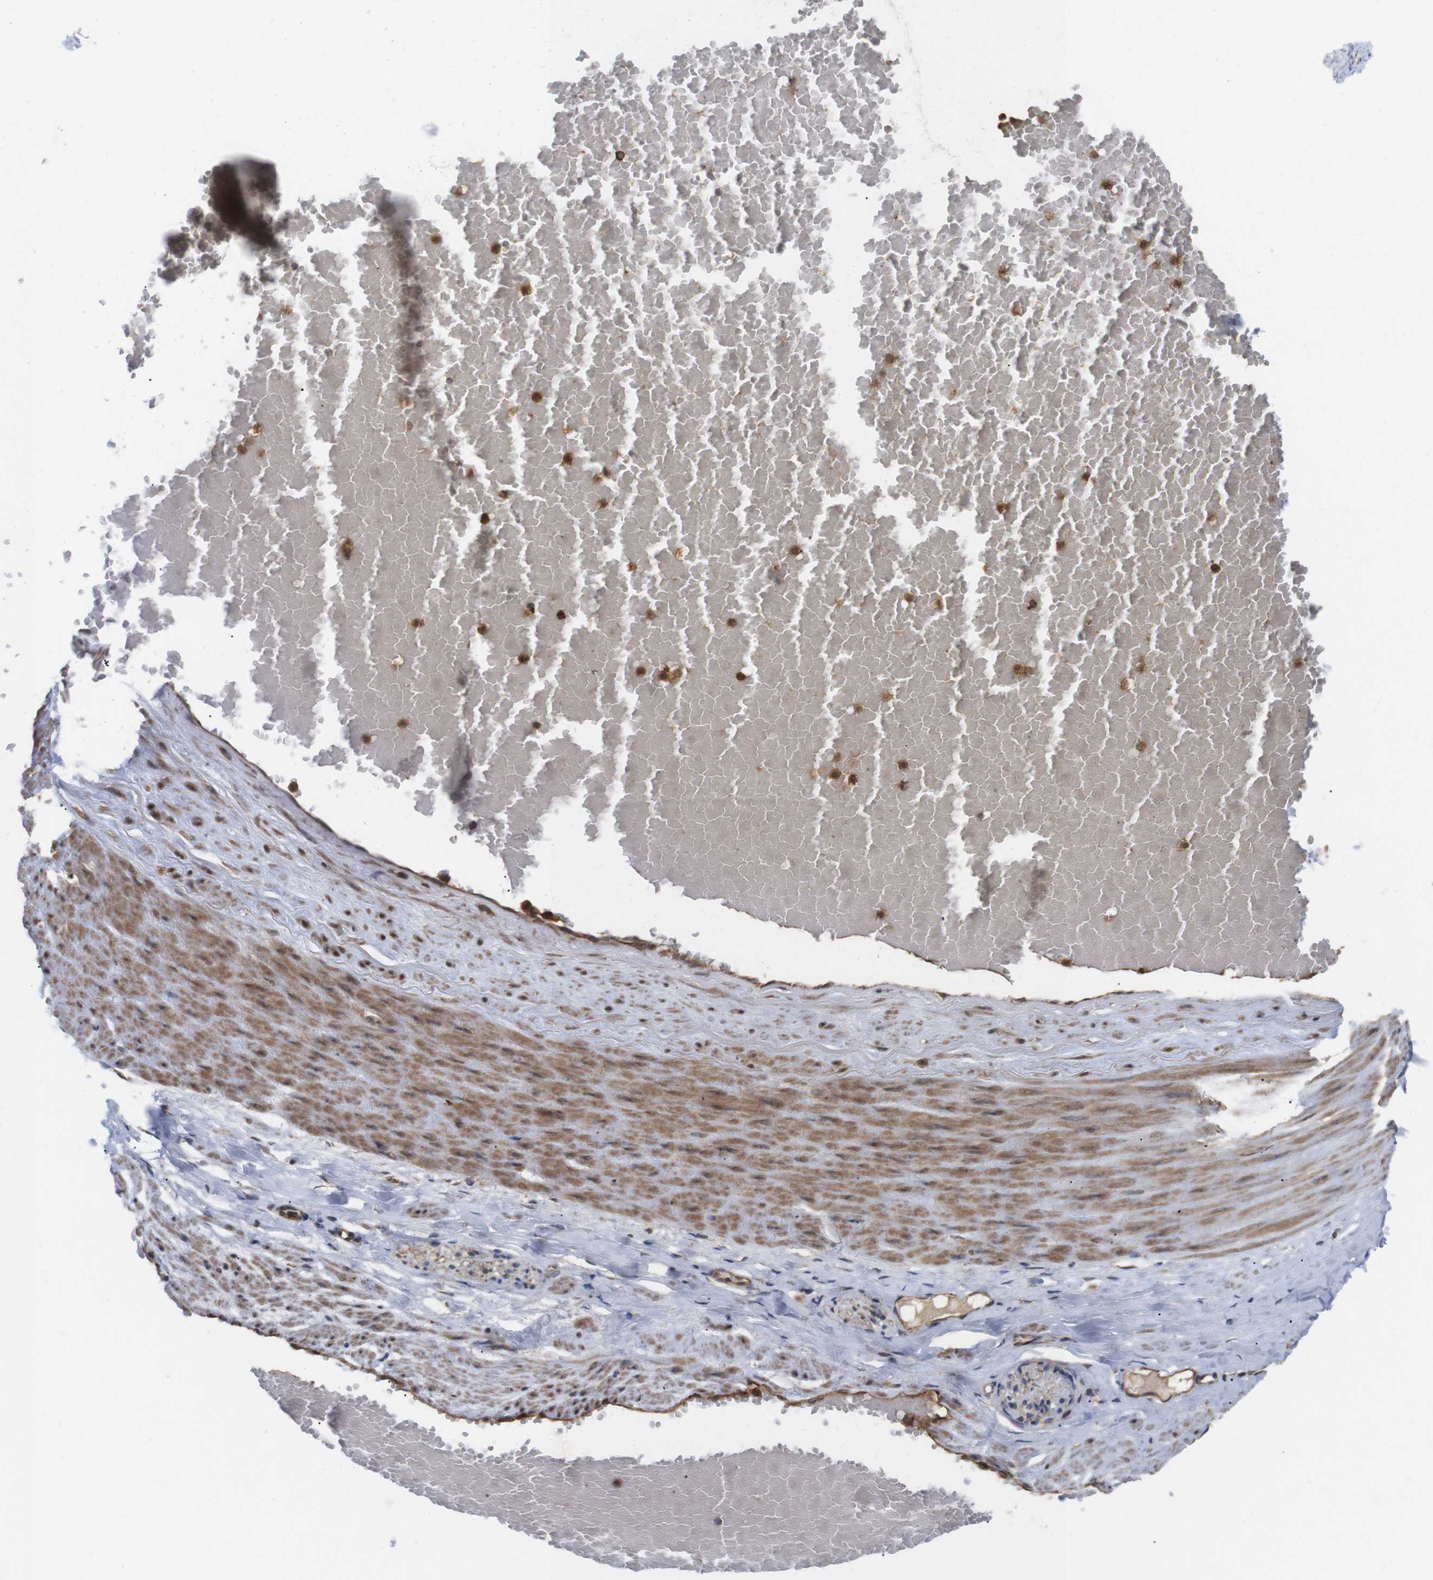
{"staining": {"intensity": "negative", "quantity": "none", "location": "none"}, "tissue": "adipose tissue", "cell_type": "Adipocytes", "image_type": "normal", "snomed": [{"axis": "morphology", "description": "Normal tissue, NOS"}, {"axis": "topography", "description": "Soft tissue"}, {"axis": "topography", "description": "Vascular tissue"}], "caption": "Protein analysis of unremarkable adipose tissue reveals no significant positivity in adipocytes.", "gene": "TIAM1", "patient": {"sex": "female", "age": 35}}